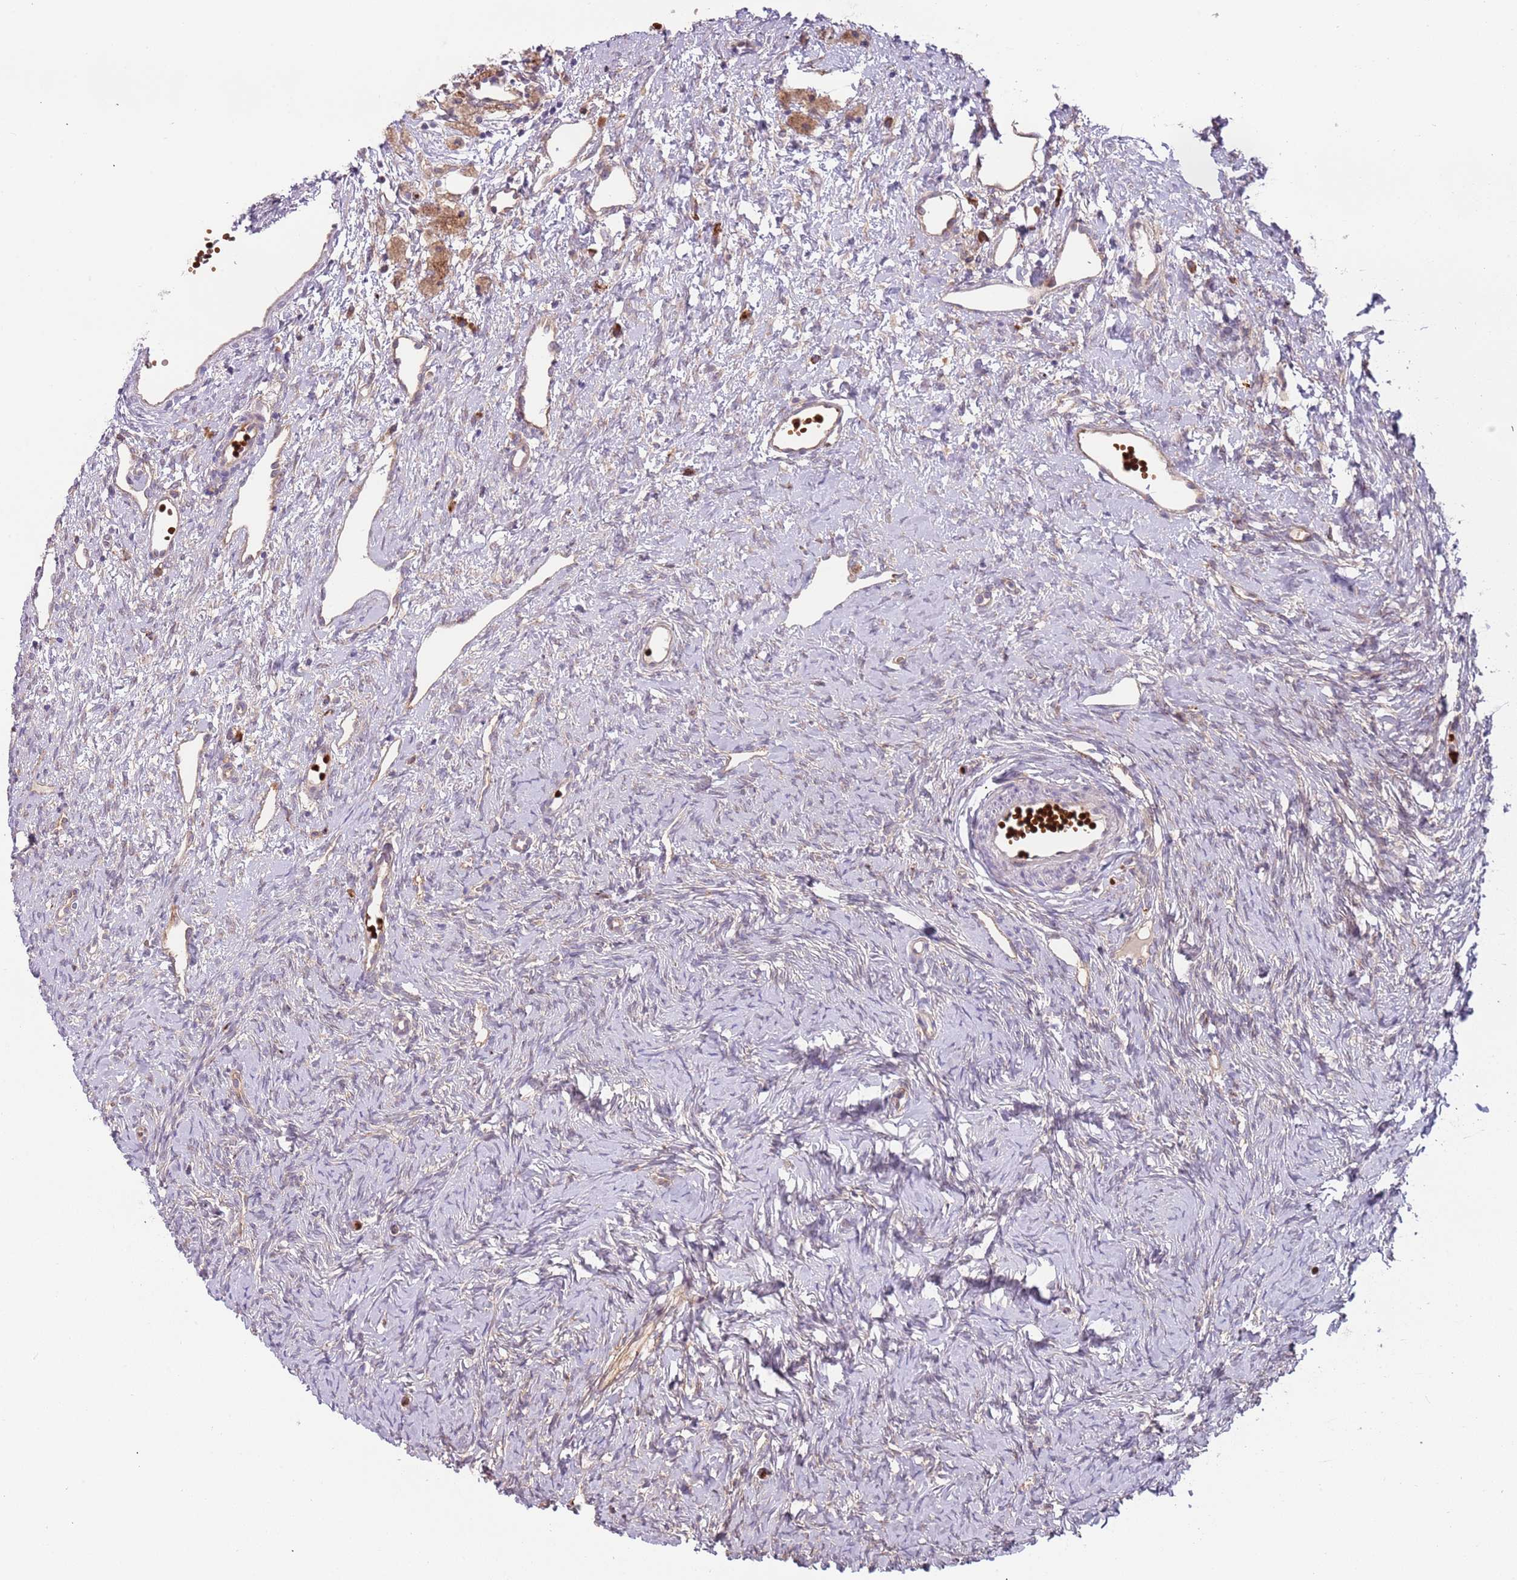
{"staining": {"intensity": "moderate", "quantity": ">75%", "location": "cytoplasmic/membranous"}, "tissue": "ovary", "cell_type": "Follicle cells", "image_type": "normal", "snomed": [{"axis": "morphology", "description": "Normal tissue, NOS"}, {"axis": "topography", "description": "Ovary"}], "caption": "Immunohistochemical staining of unremarkable ovary reveals >75% levels of moderate cytoplasmic/membranous protein expression in approximately >75% of follicle cells. (IHC, brightfield microscopy, high magnification).", "gene": "VWCE", "patient": {"sex": "female", "age": 51}}